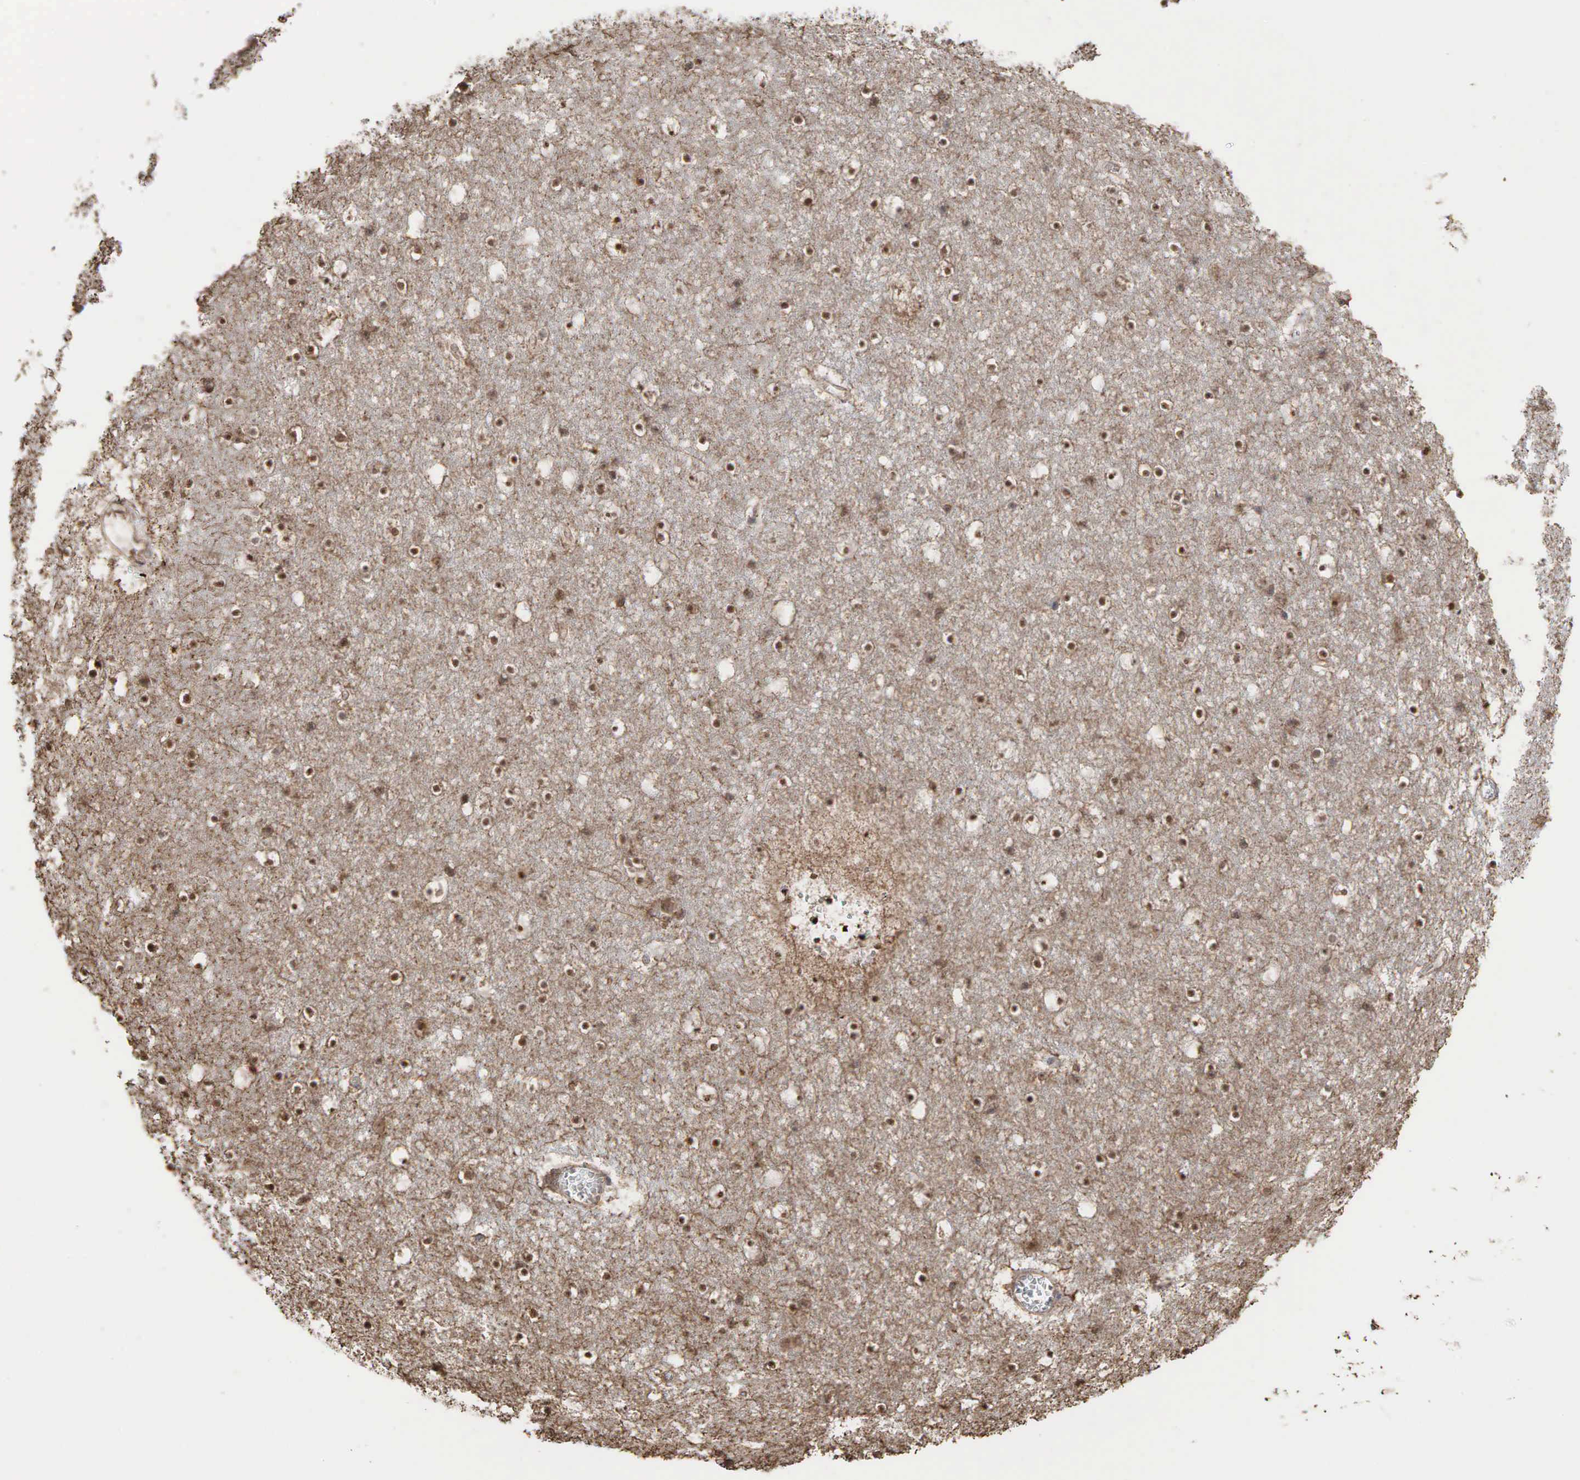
{"staining": {"intensity": "moderate", "quantity": "25%-75%", "location": "cytoplasmic/membranous,nuclear"}, "tissue": "caudate", "cell_type": "Glial cells", "image_type": "normal", "snomed": [{"axis": "morphology", "description": "Normal tissue, NOS"}, {"axis": "topography", "description": "Lateral ventricle wall"}], "caption": "Caudate stained with immunohistochemistry exhibits moderate cytoplasmic/membranous,nuclear staining in approximately 25%-75% of glial cells.", "gene": "PABPC5", "patient": {"sex": "male", "age": 45}}